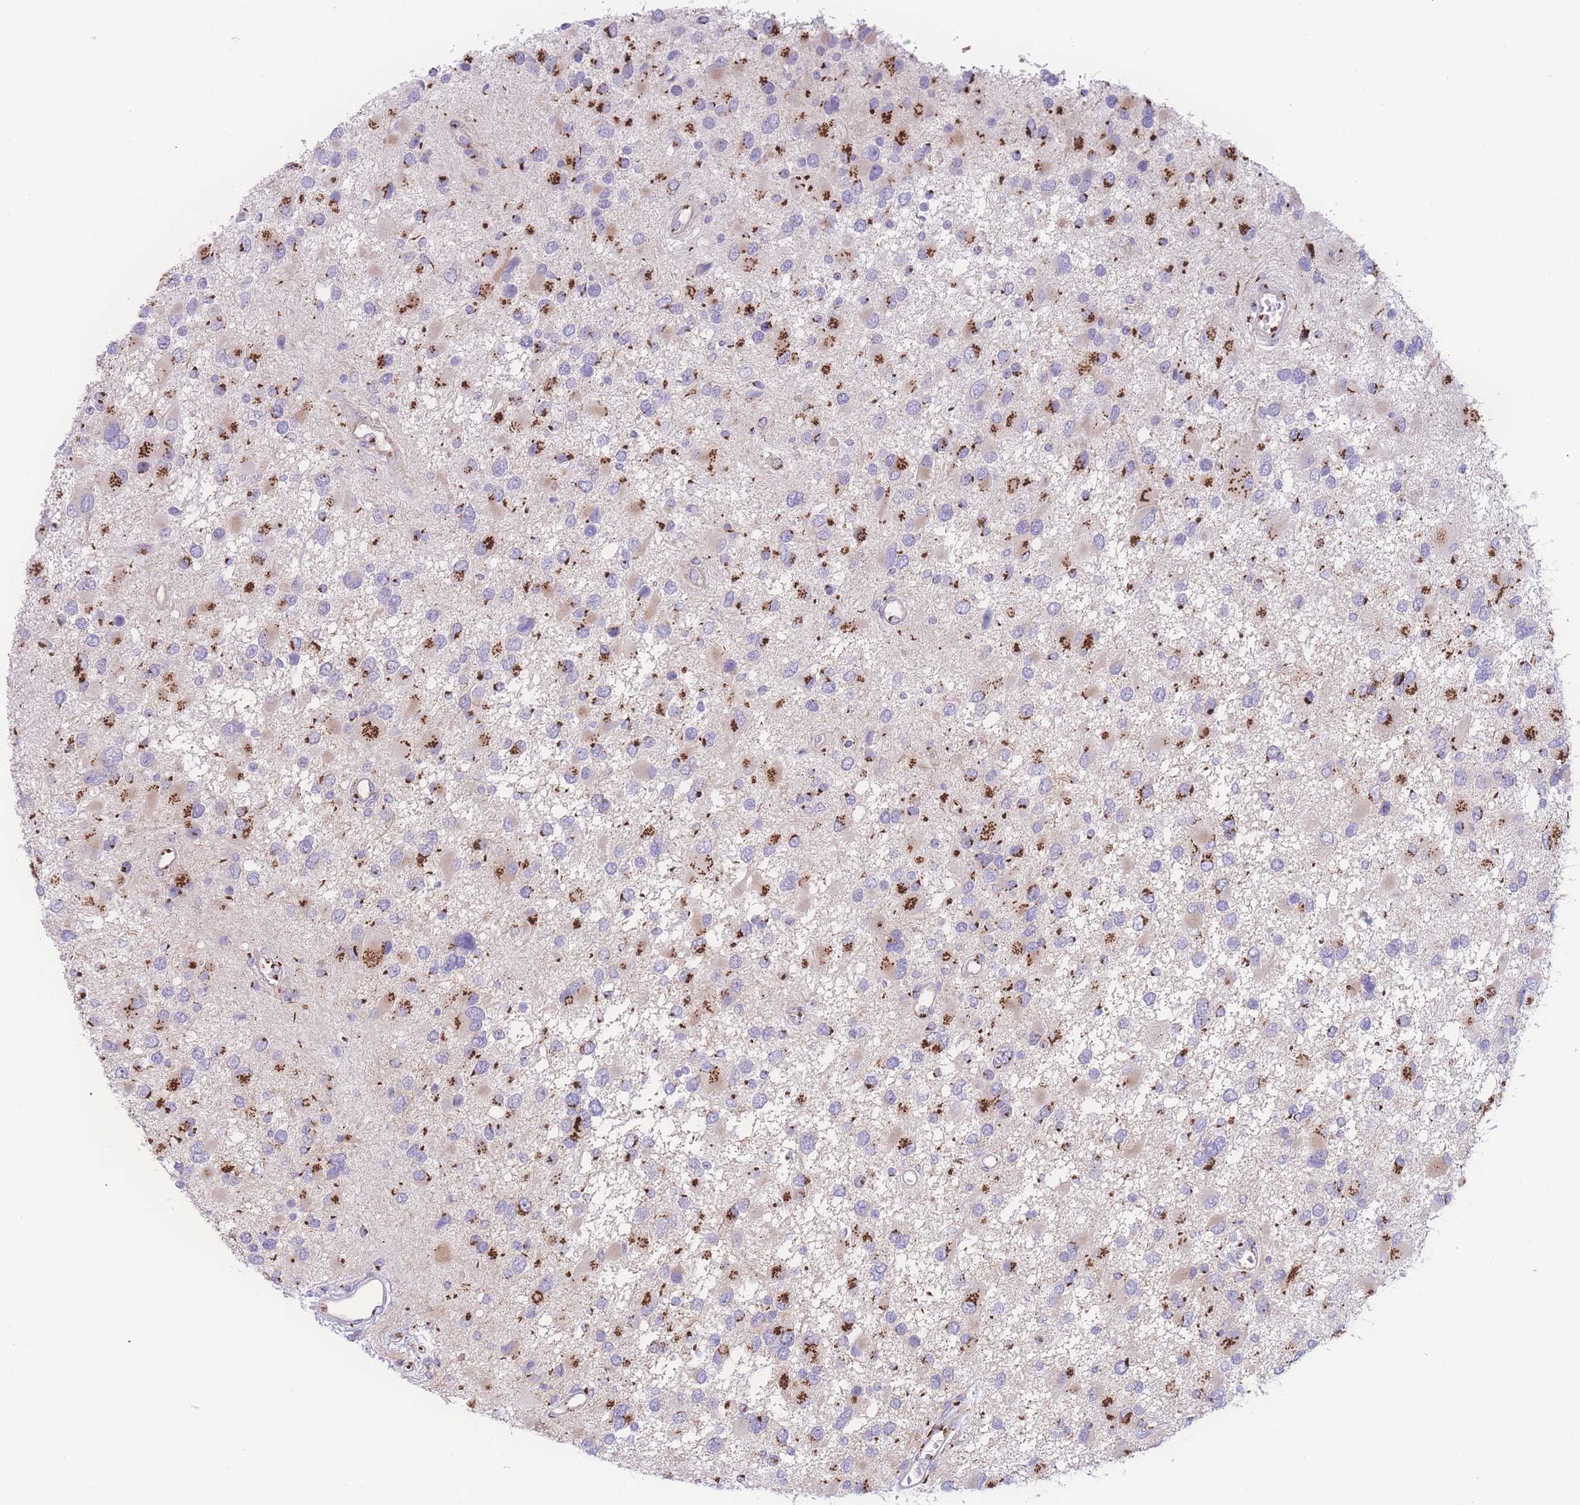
{"staining": {"intensity": "strong", "quantity": "25%-75%", "location": "cytoplasmic/membranous"}, "tissue": "glioma", "cell_type": "Tumor cells", "image_type": "cancer", "snomed": [{"axis": "morphology", "description": "Glioma, malignant, High grade"}, {"axis": "topography", "description": "Brain"}], "caption": "The photomicrograph exhibits staining of high-grade glioma (malignant), revealing strong cytoplasmic/membranous protein expression (brown color) within tumor cells. (Brightfield microscopy of DAB IHC at high magnification).", "gene": "GOLM2", "patient": {"sex": "male", "age": 53}}